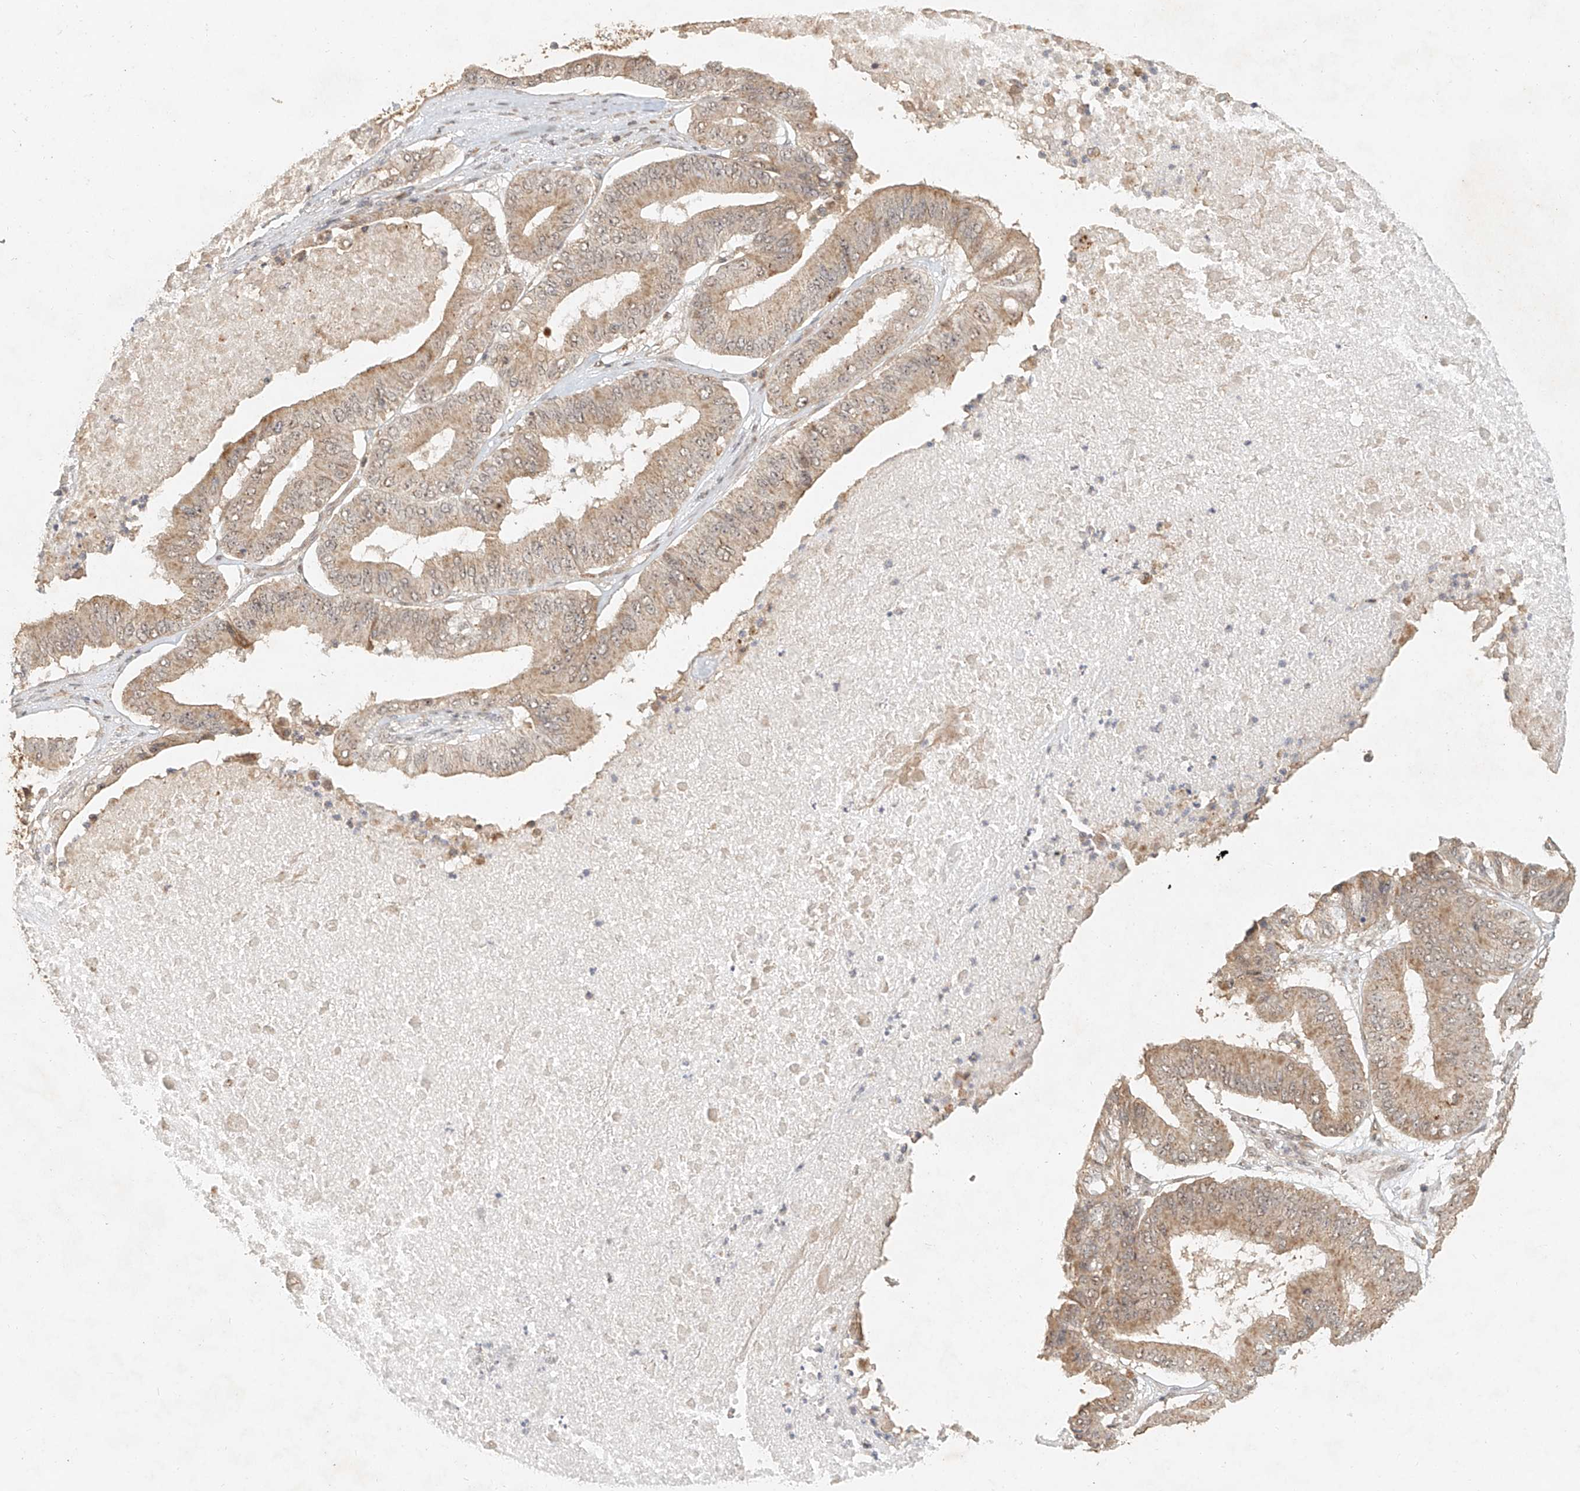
{"staining": {"intensity": "weak", "quantity": ">75%", "location": "cytoplasmic/membranous,nuclear"}, "tissue": "pancreatic cancer", "cell_type": "Tumor cells", "image_type": "cancer", "snomed": [{"axis": "morphology", "description": "Adenocarcinoma, NOS"}, {"axis": "topography", "description": "Pancreas"}], "caption": "This image reveals immunohistochemistry staining of human pancreatic adenocarcinoma, with low weak cytoplasmic/membranous and nuclear expression in approximately >75% of tumor cells.", "gene": "CXorf58", "patient": {"sex": "female", "age": 77}}